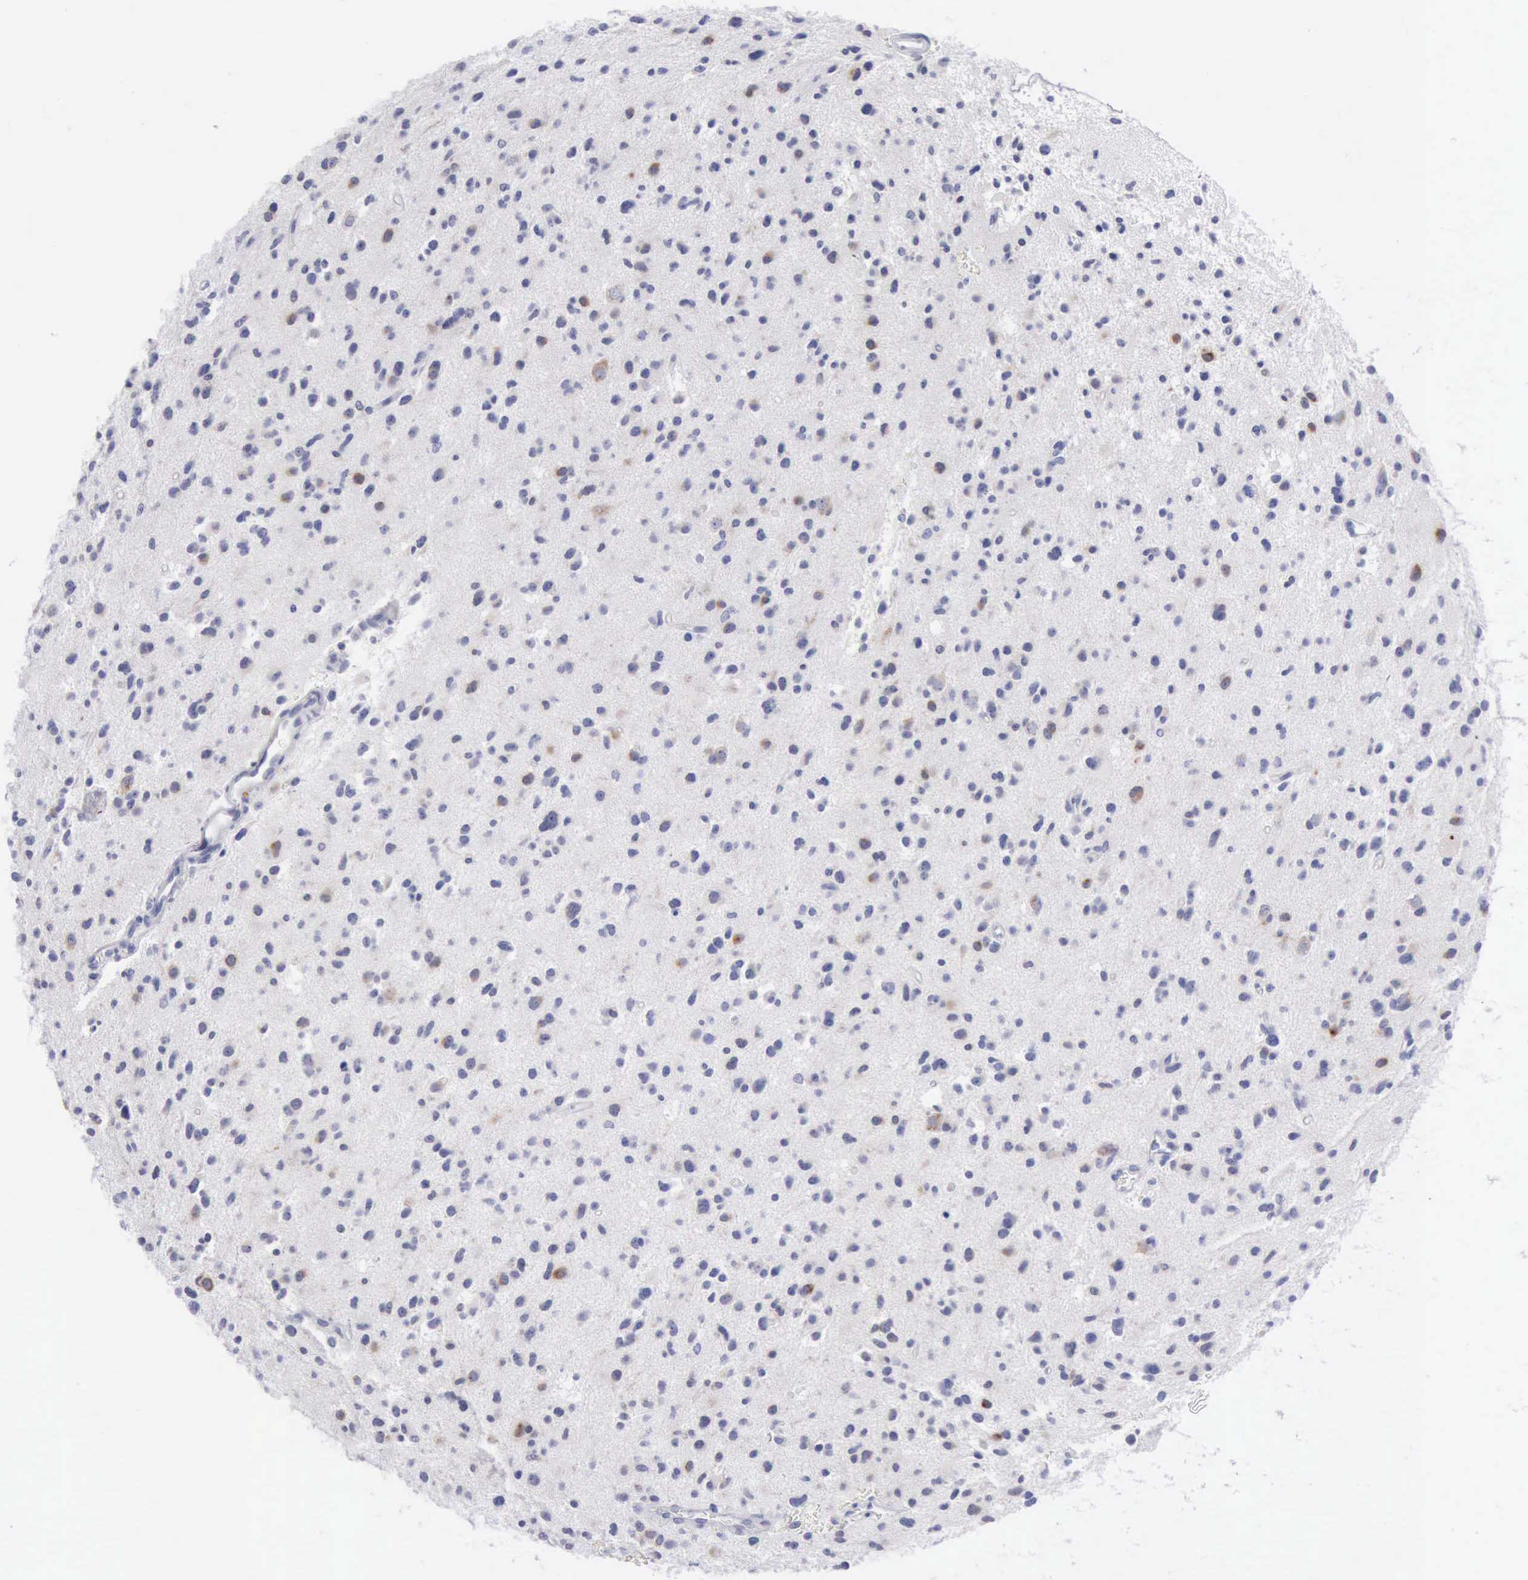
{"staining": {"intensity": "negative", "quantity": "none", "location": "none"}, "tissue": "glioma", "cell_type": "Tumor cells", "image_type": "cancer", "snomed": [{"axis": "morphology", "description": "Glioma, malignant, Low grade"}, {"axis": "topography", "description": "Brain"}], "caption": "IHC of human glioma demonstrates no expression in tumor cells.", "gene": "ANGEL1", "patient": {"sex": "female", "age": 46}}